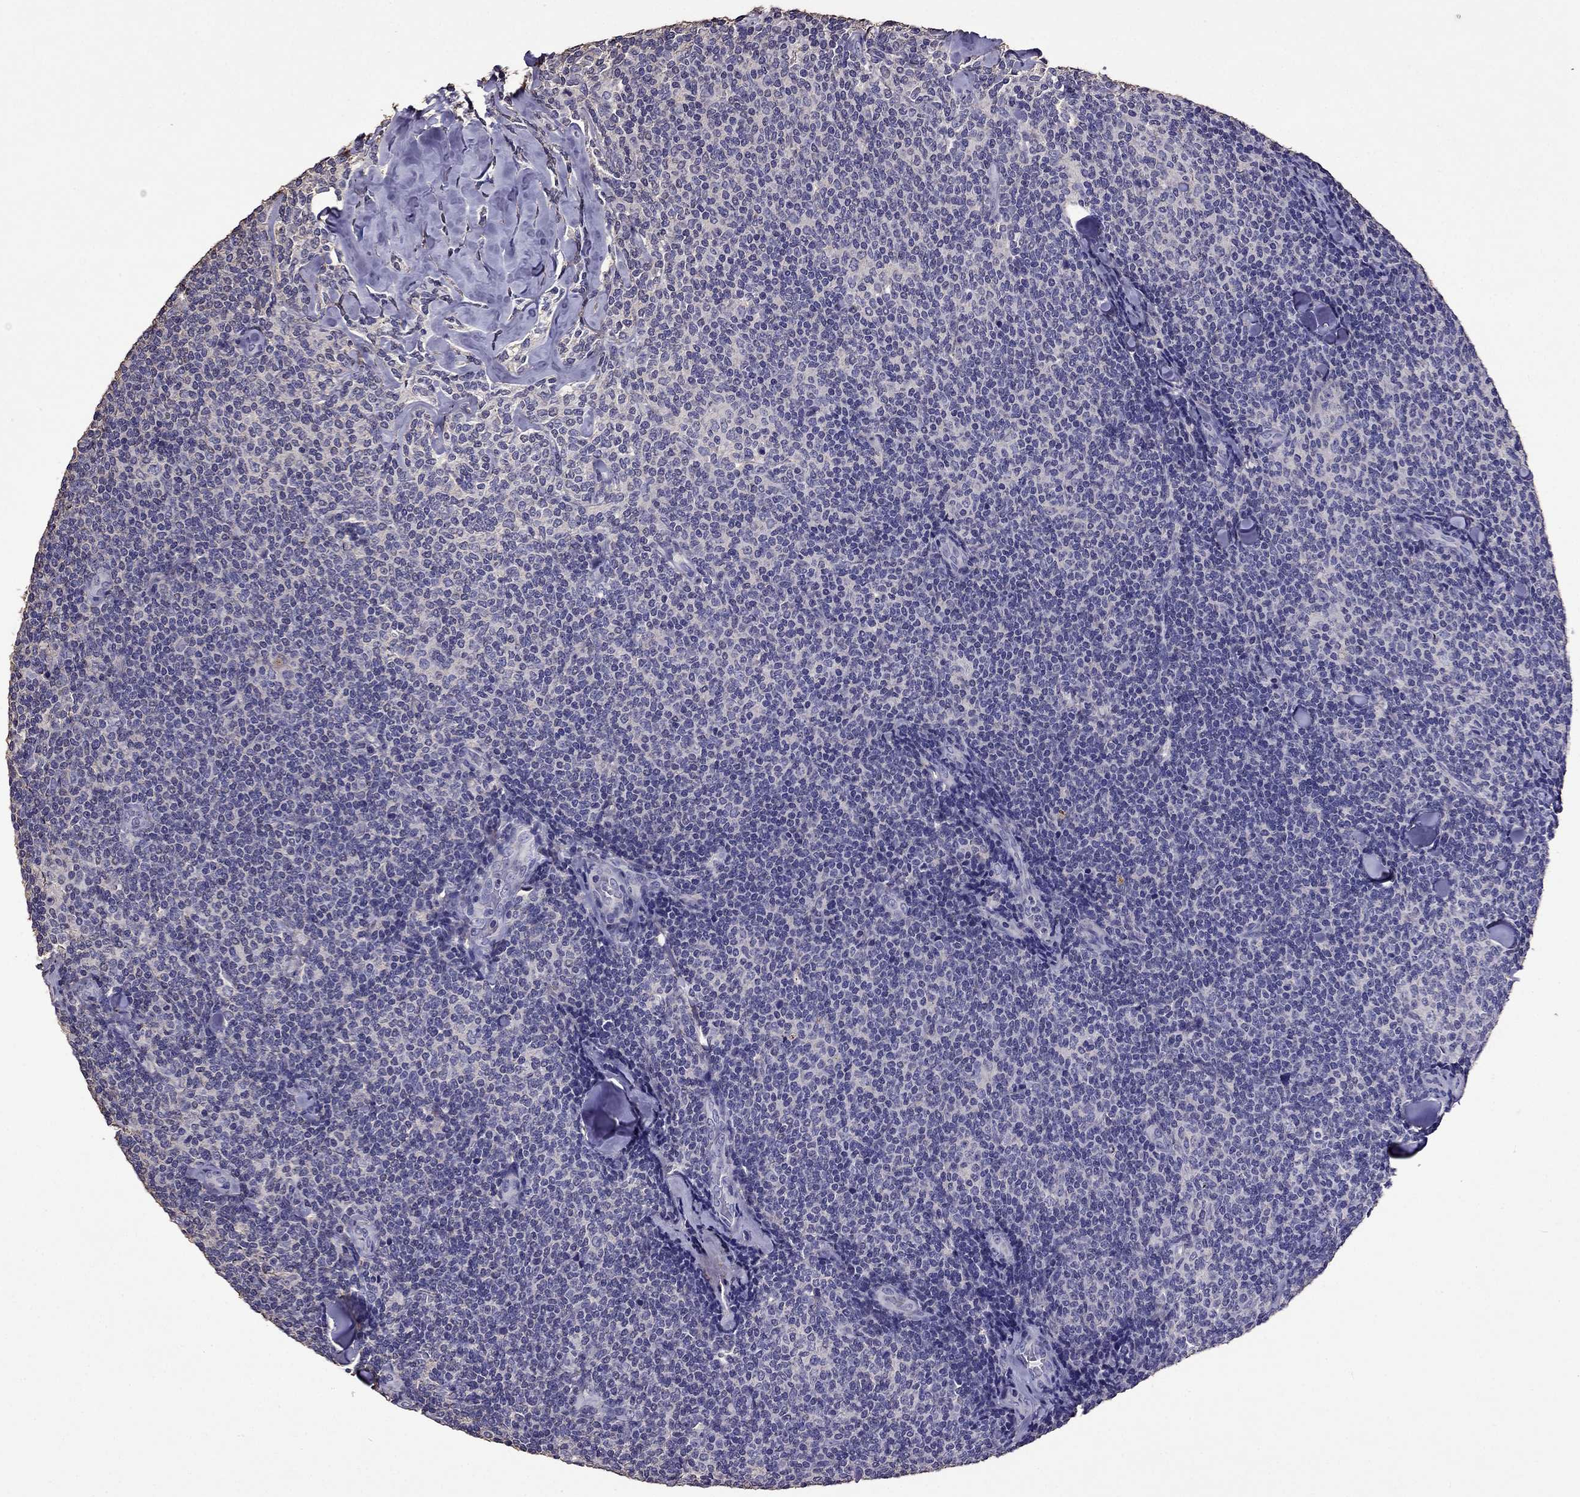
{"staining": {"intensity": "negative", "quantity": "none", "location": "none"}, "tissue": "lymphoma", "cell_type": "Tumor cells", "image_type": "cancer", "snomed": [{"axis": "morphology", "description": "Malignant lymphoma, non-Hodgkin's type, Low grade"}, {"axis": "topography", "description": "Lymph node"}], "caption": "Immunohistochemistry (IHC) micrograph of human lymphoma stained for a protein (brown), which shows no positivity in tumor cells.", "gene": "NKX3-1", "patient": {"sex": "female", "age": 56}}